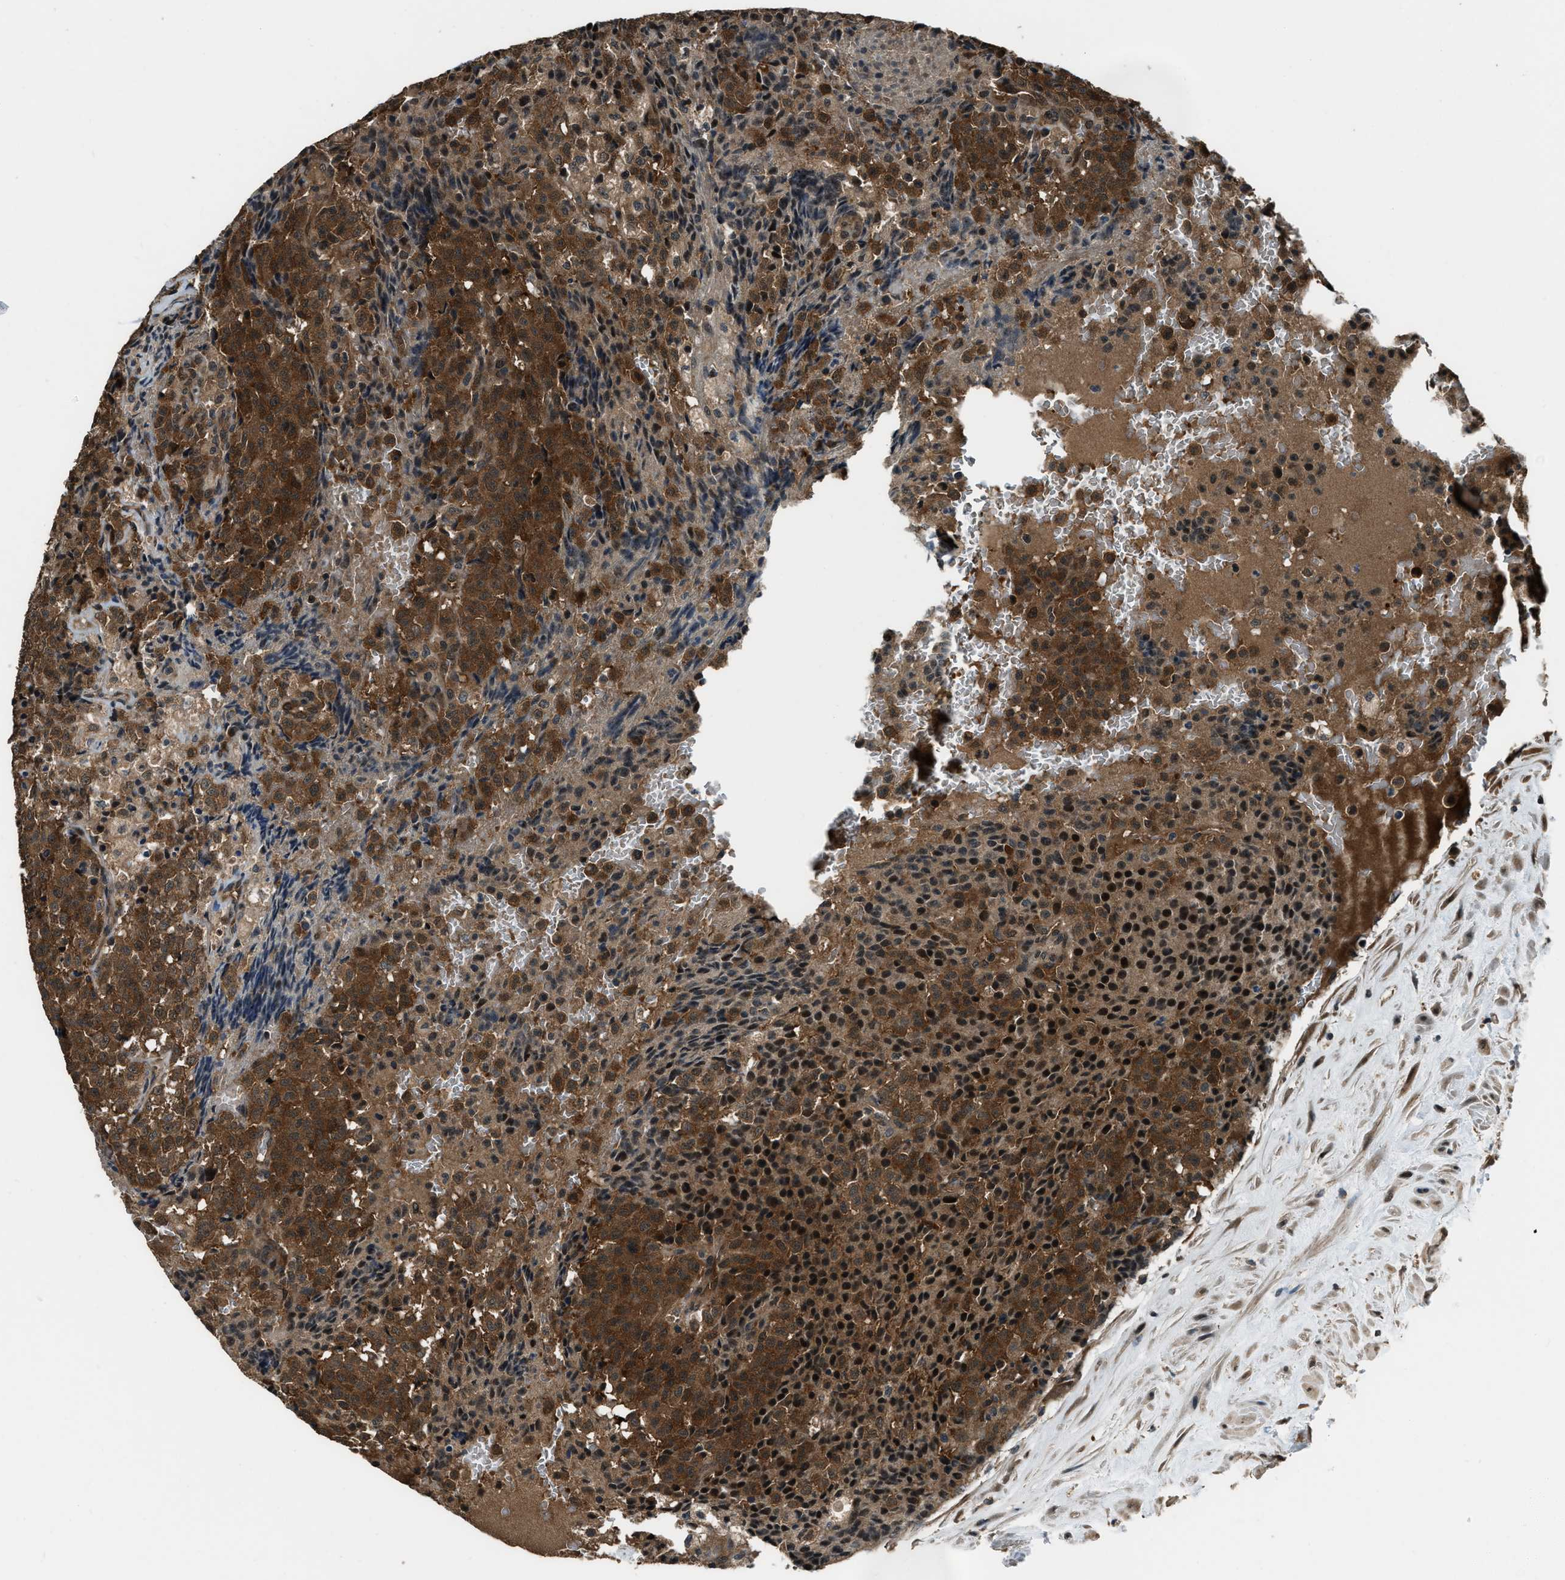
{"staining": {"intensity": "strong", "quantity": ">75%", "location": "cytoplasmic/membranous"}, "tissue": "testis cancer", "cell_type": "Tumor cells", "image_type": "cancer", "snomed": [{"axis": "morphology", "description": "Seminoma, NOS"}, {"axis": "topography", "description": "Testis"}], "caption": "Testis cancer stained with immunohistochemistry demonstrates strong cytoplasmic/membranous staining in about >75% of tumor cells. The staining is performed using DAB brown chromogen to label protein expression. The nuclei are counter-stained blue using hematoxylin.", "gene": "NUDCD3", "patient": {"sex": "male", "age": 59}}